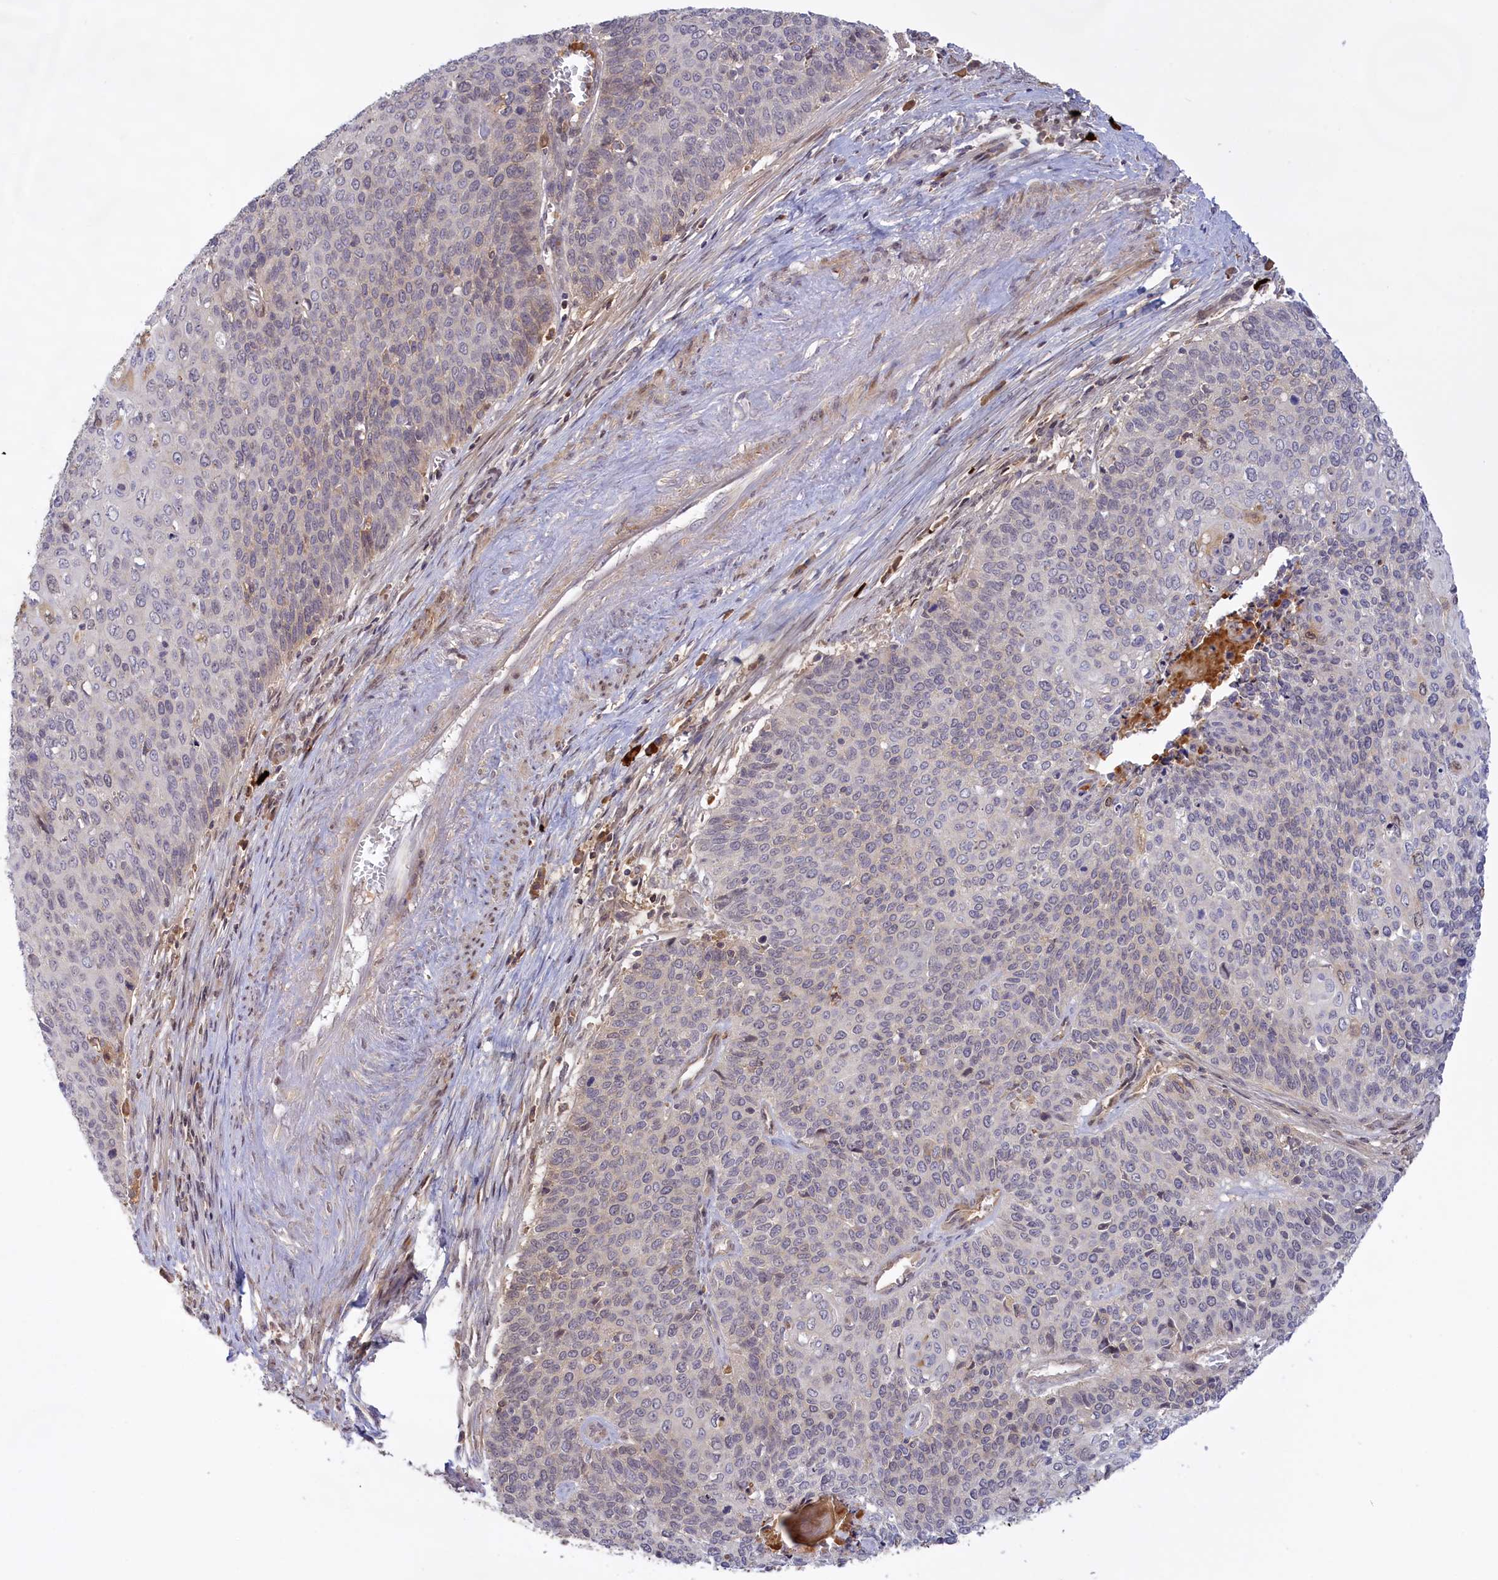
{"staining": {"intensity": "negative", "quantity": "none", "location": "none"}, "tissue": "cervical cancer", "cell_type": "Tumor cells", "image_type": "cancer", "snomed": [{"axis": "morphology", "description": "Squamous cell carcinoma, NOS"}, {"axis": "topography", "description": "Cervix"}], "caption": "High magnification brightfield microscopy of cervical cancer stained with DAB (3,3'-diaminobenzidine) (brown) and counterstained with hematoxylin (blue): tumor cells show no significant staining.", "gene": "RRAD", "patient": {"sex": "female", "age": 39}}